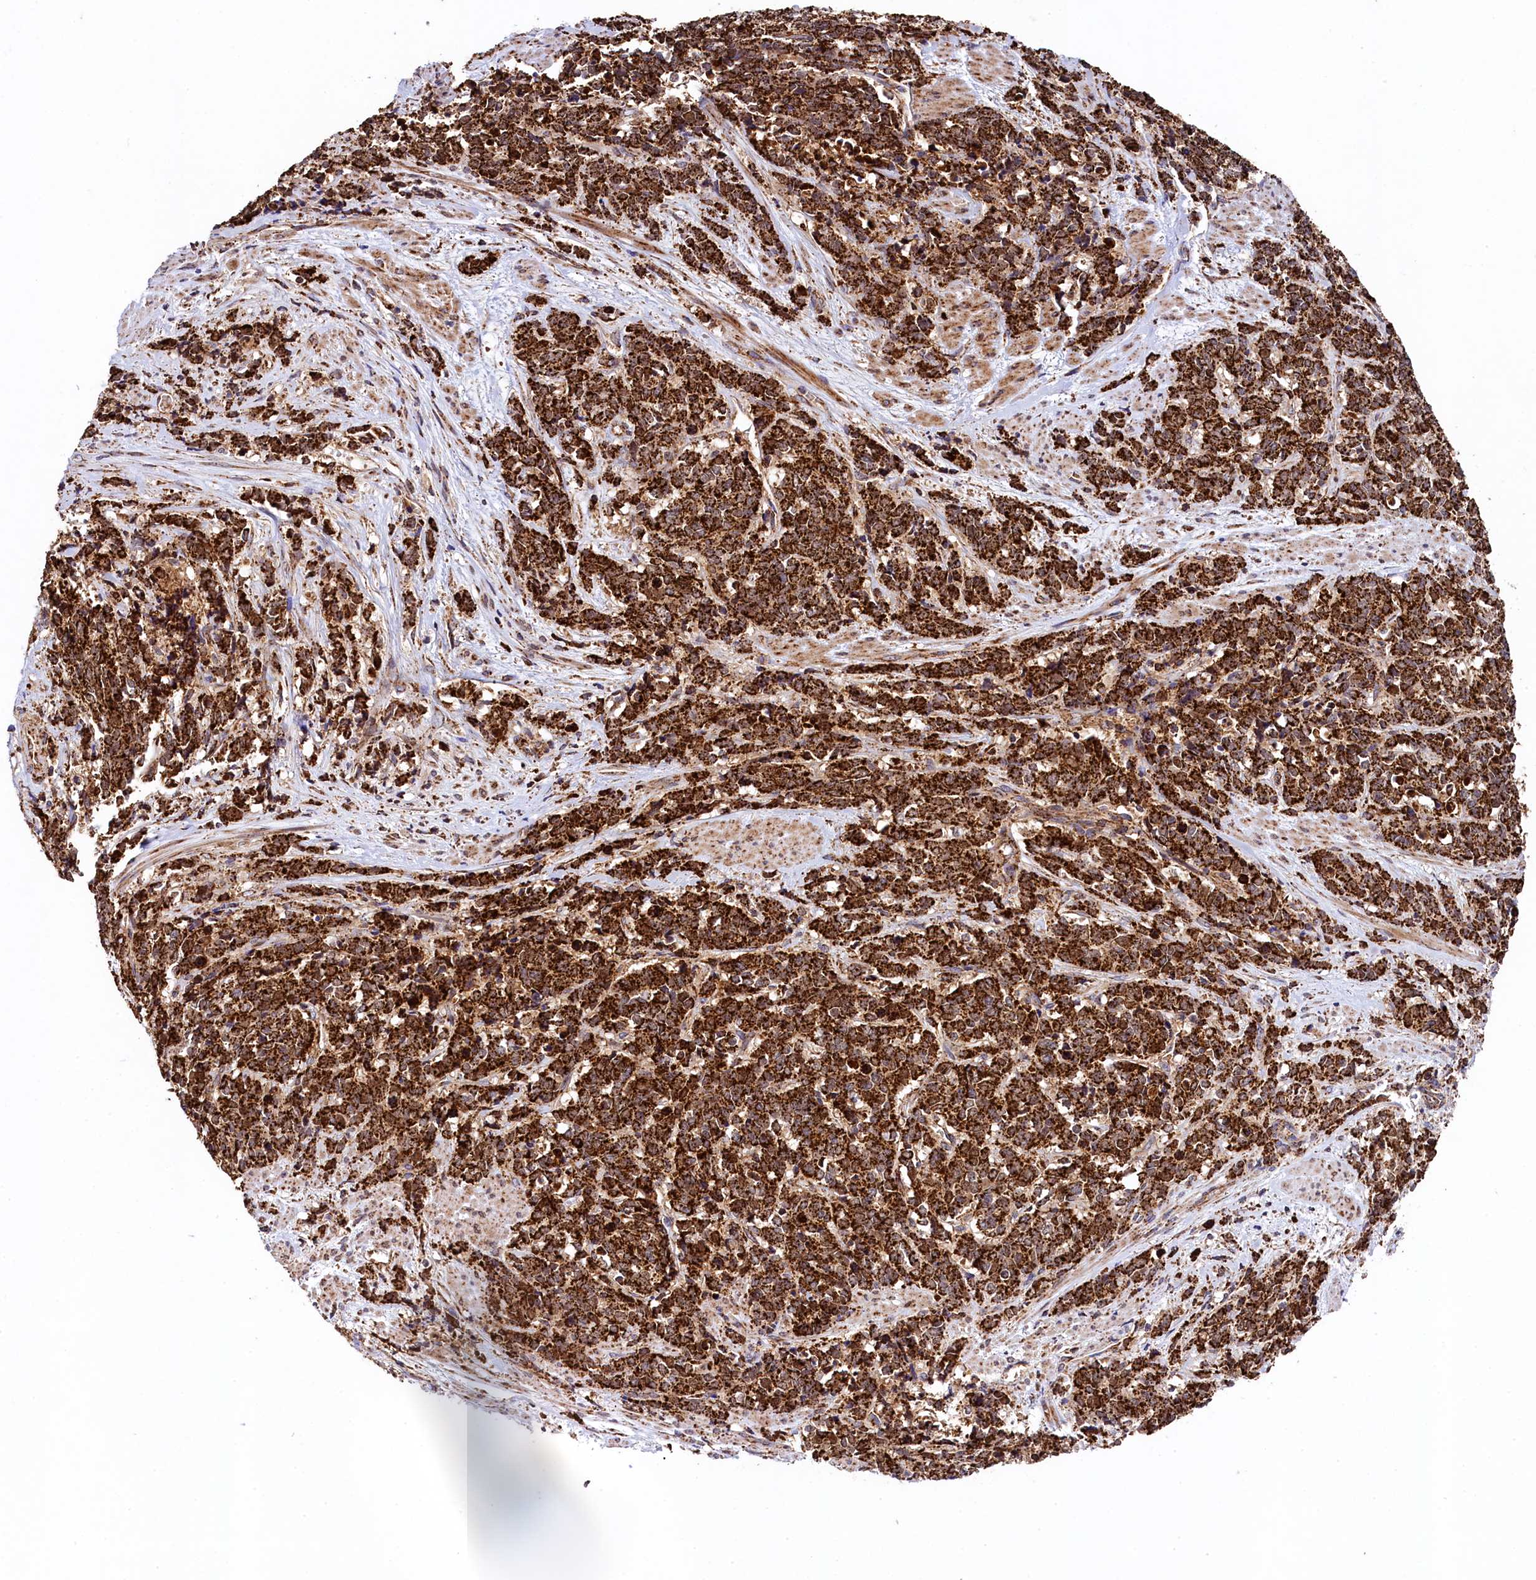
{"staining": {"intensity": "strong", "quantity": ">75%", "location": "cytoplasmic/membranous"}, "tissue": "cervical cancer", "cell_type": "Tumor cells", "image_type": "cancer", "snomed": [{"axis": "morphology", "description": "Squamous cell carcinoma, NOS"}, {"axis": "topography", "description": "Cervix"}], "caption": "A histopathology image of cervical cancer (squamous cell carcinoma) stained for a protein demonstrates strong cytoplasmic/membranous brown staining in tumor cells.", "gene": "CLYBL", "patient": {"sex": "female", "age": 60}}